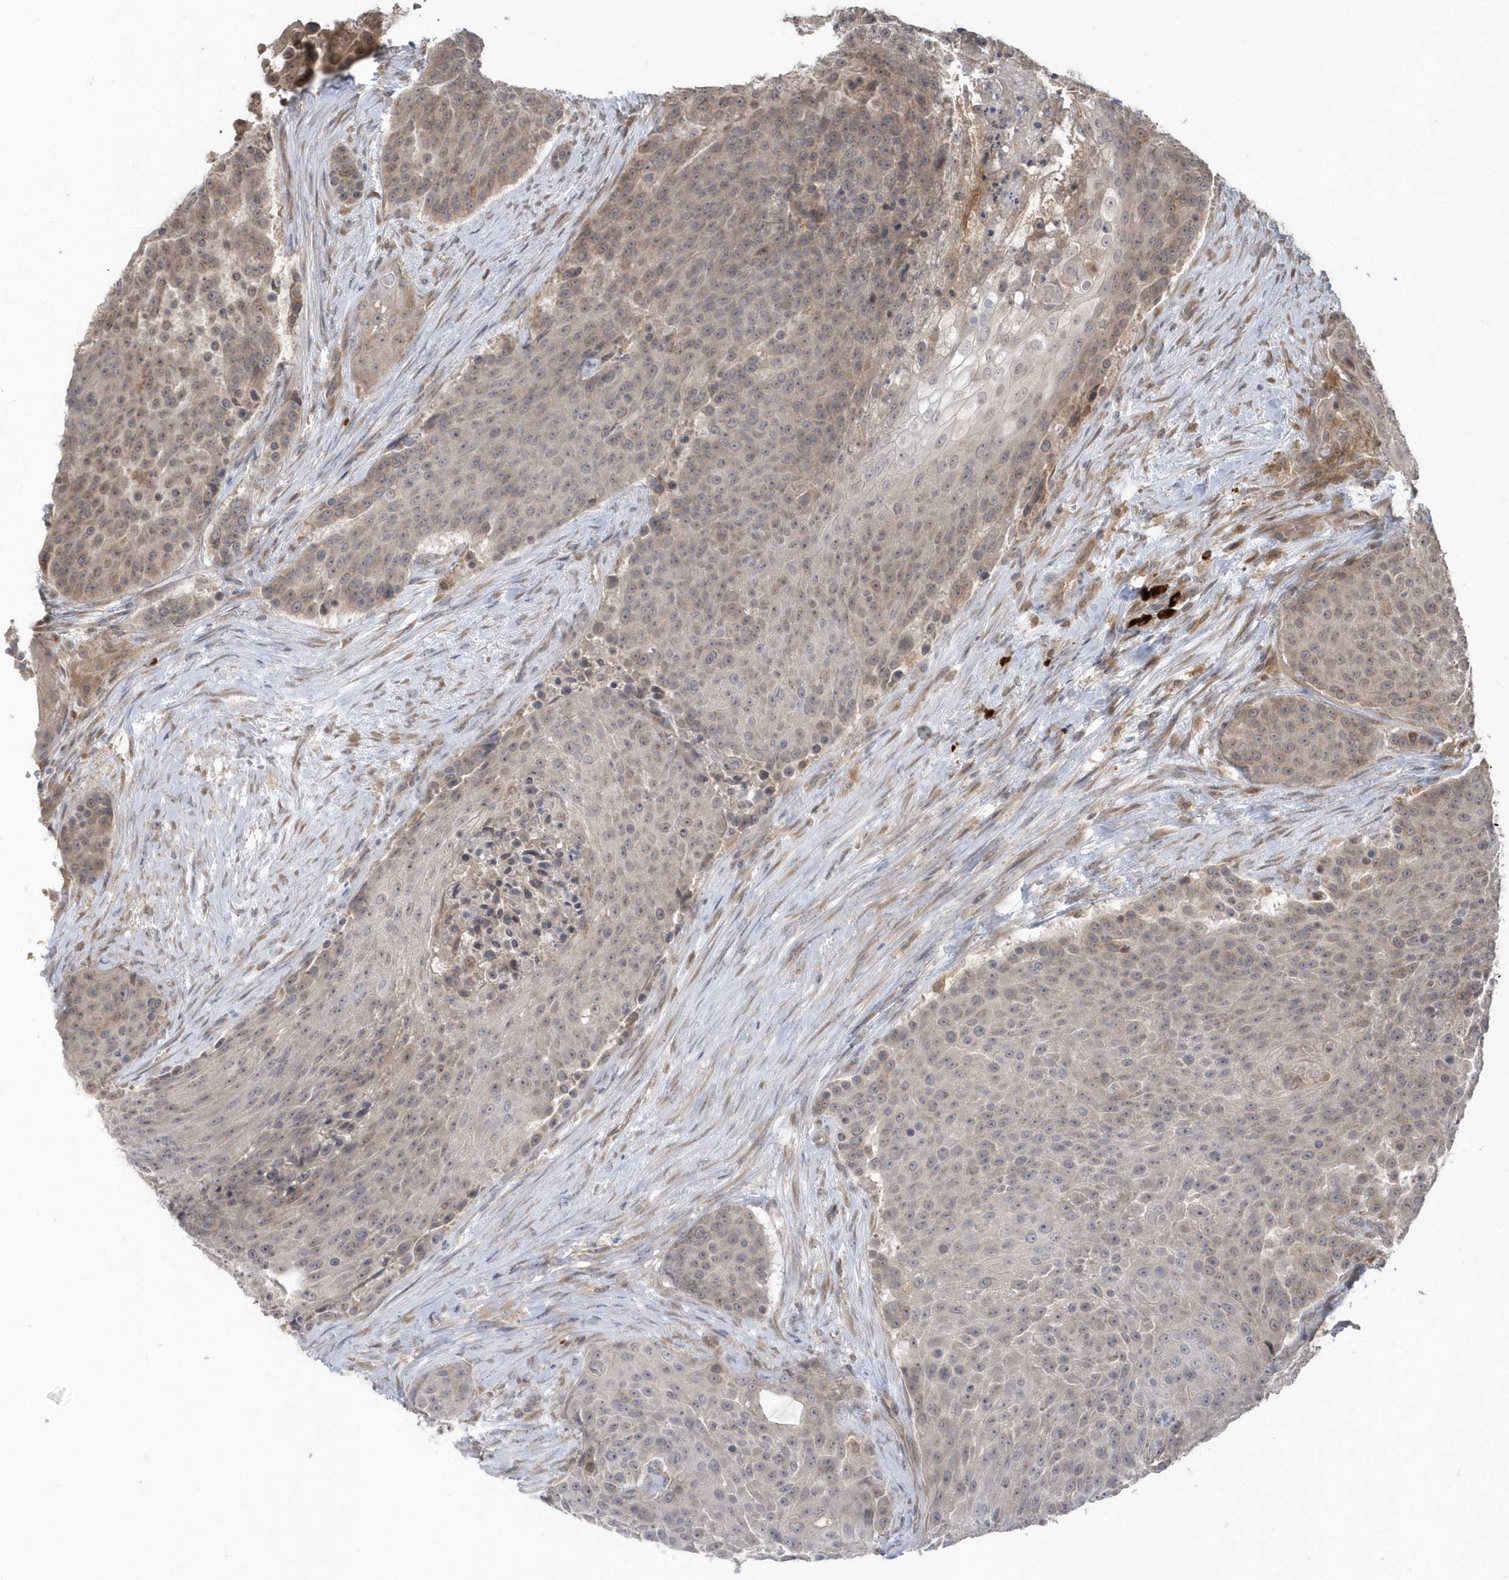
{"staining": {"intensity": "weak", "quantity": "<25%", "location": "cytoplasmic/membranous"}, "tissue": "urothelial cancer", "cell_type": "Tumor cells", "image_type": "cancer", "snomed": [{"axis": "morphology", "description": "Urothelial carcinoma, High grade"}, {"axis": "topography", "description": "Urinary bladder"}], "caption": "High power microscopy photomicrograph of an IHC micrograph of urothelial cancer, revealing no significant expression in tumor cells.", "gene": "HERPUD1", "patient": {"sex": "female", "age": 63}}